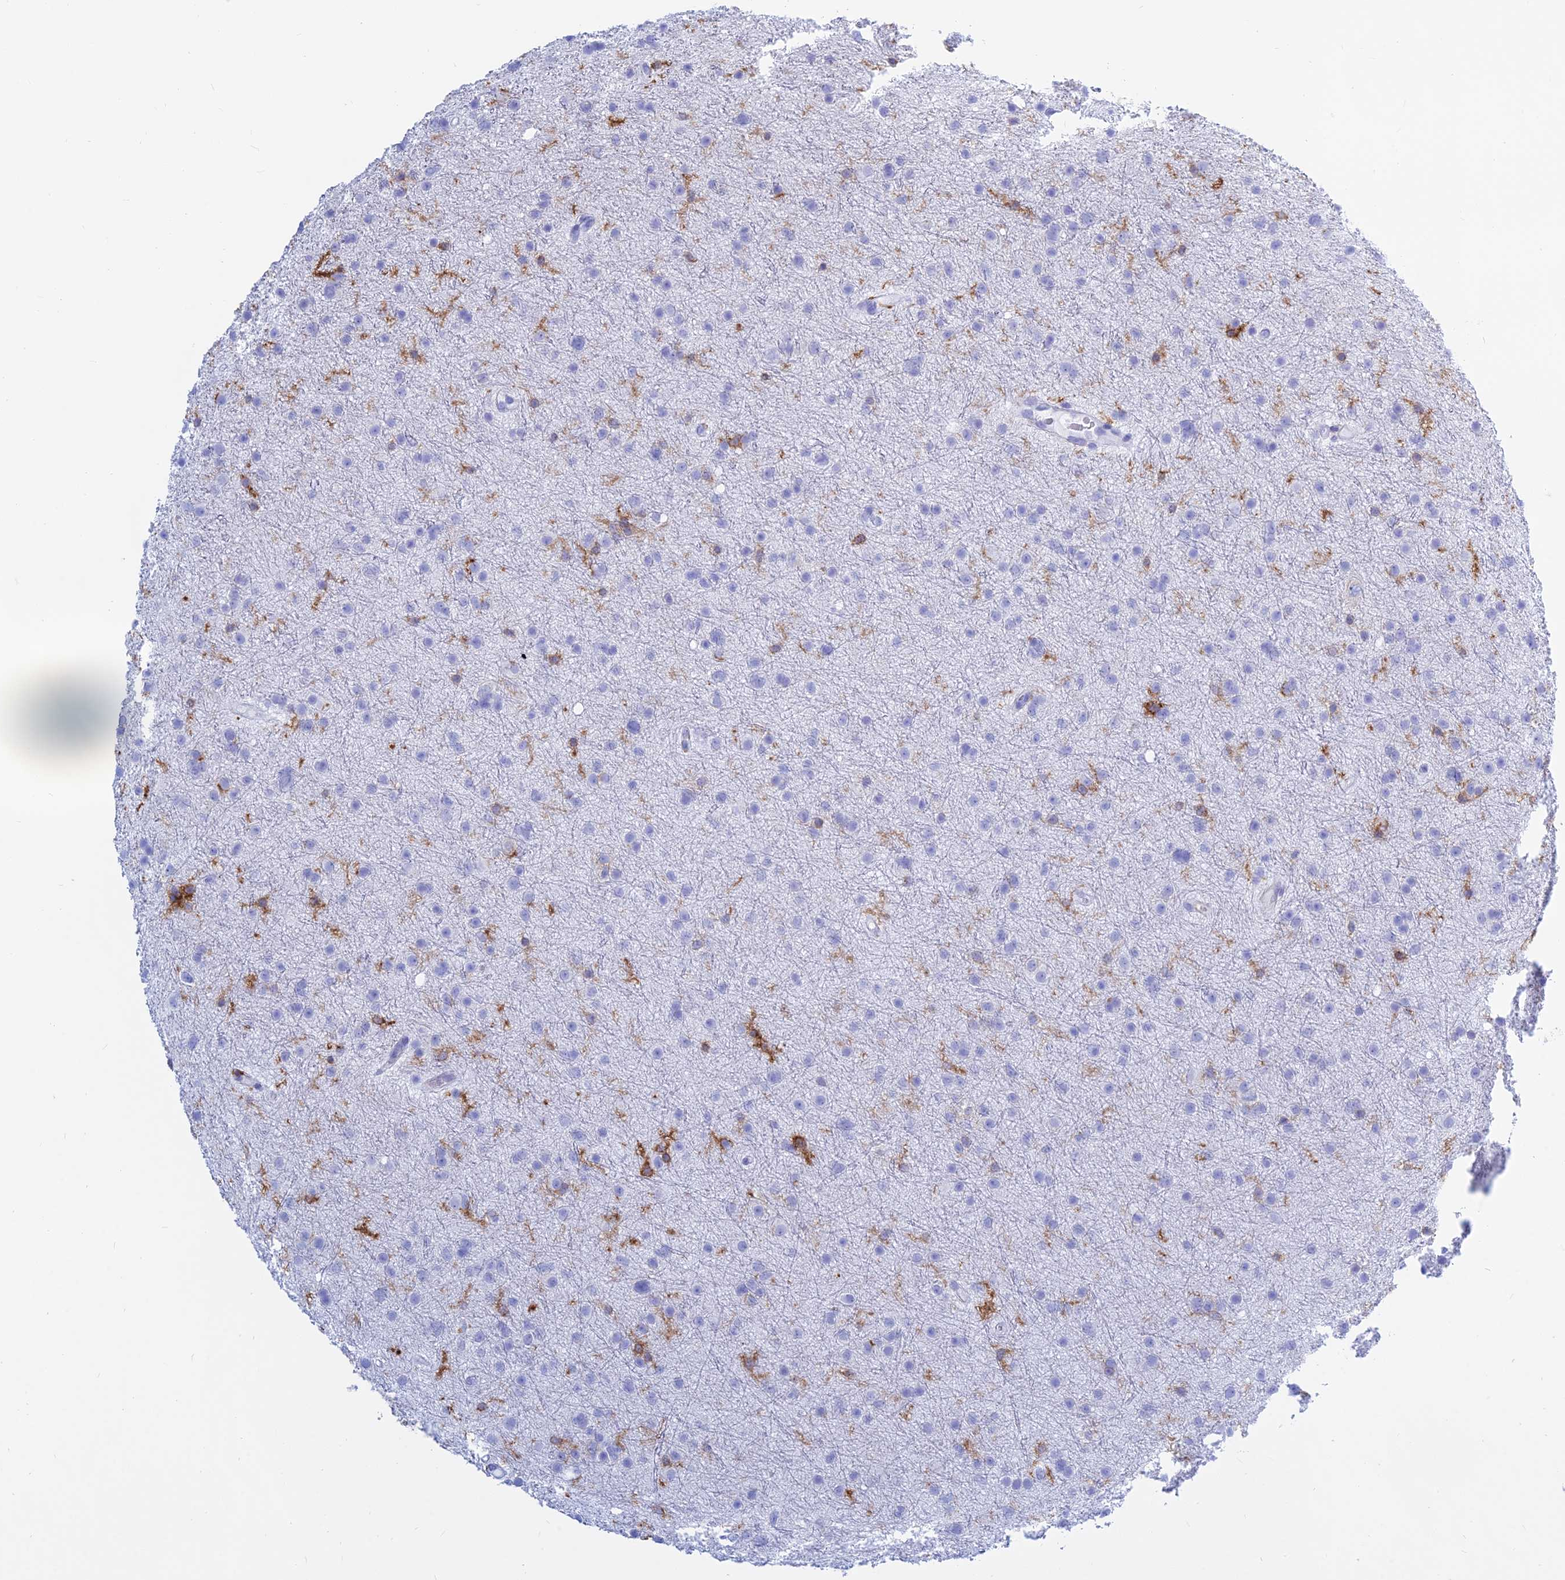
{"staining": {"intensity": "negative", "quantity": "none", "location": "none"}, "tissue": "glioma", "cell_type": "Tumor cells", "image_type": "cancer", "snomed": [{"axis": "morphology", "description": "Glioma, malignant, Low grade"}, {"axis": "topography", "description": "Cerebral cortex"}], "caption": "The histopathology image shows no significant expression in tumor cells of glioma. Brightfield microscopy of IHC stained with DAB (3,3'-diaminobenzidine) (brown) and hematoxylin (blue), captured at high magnification.", "gene": "HLA-DRB1", "patient": {"sex": "female", "age": 39}}